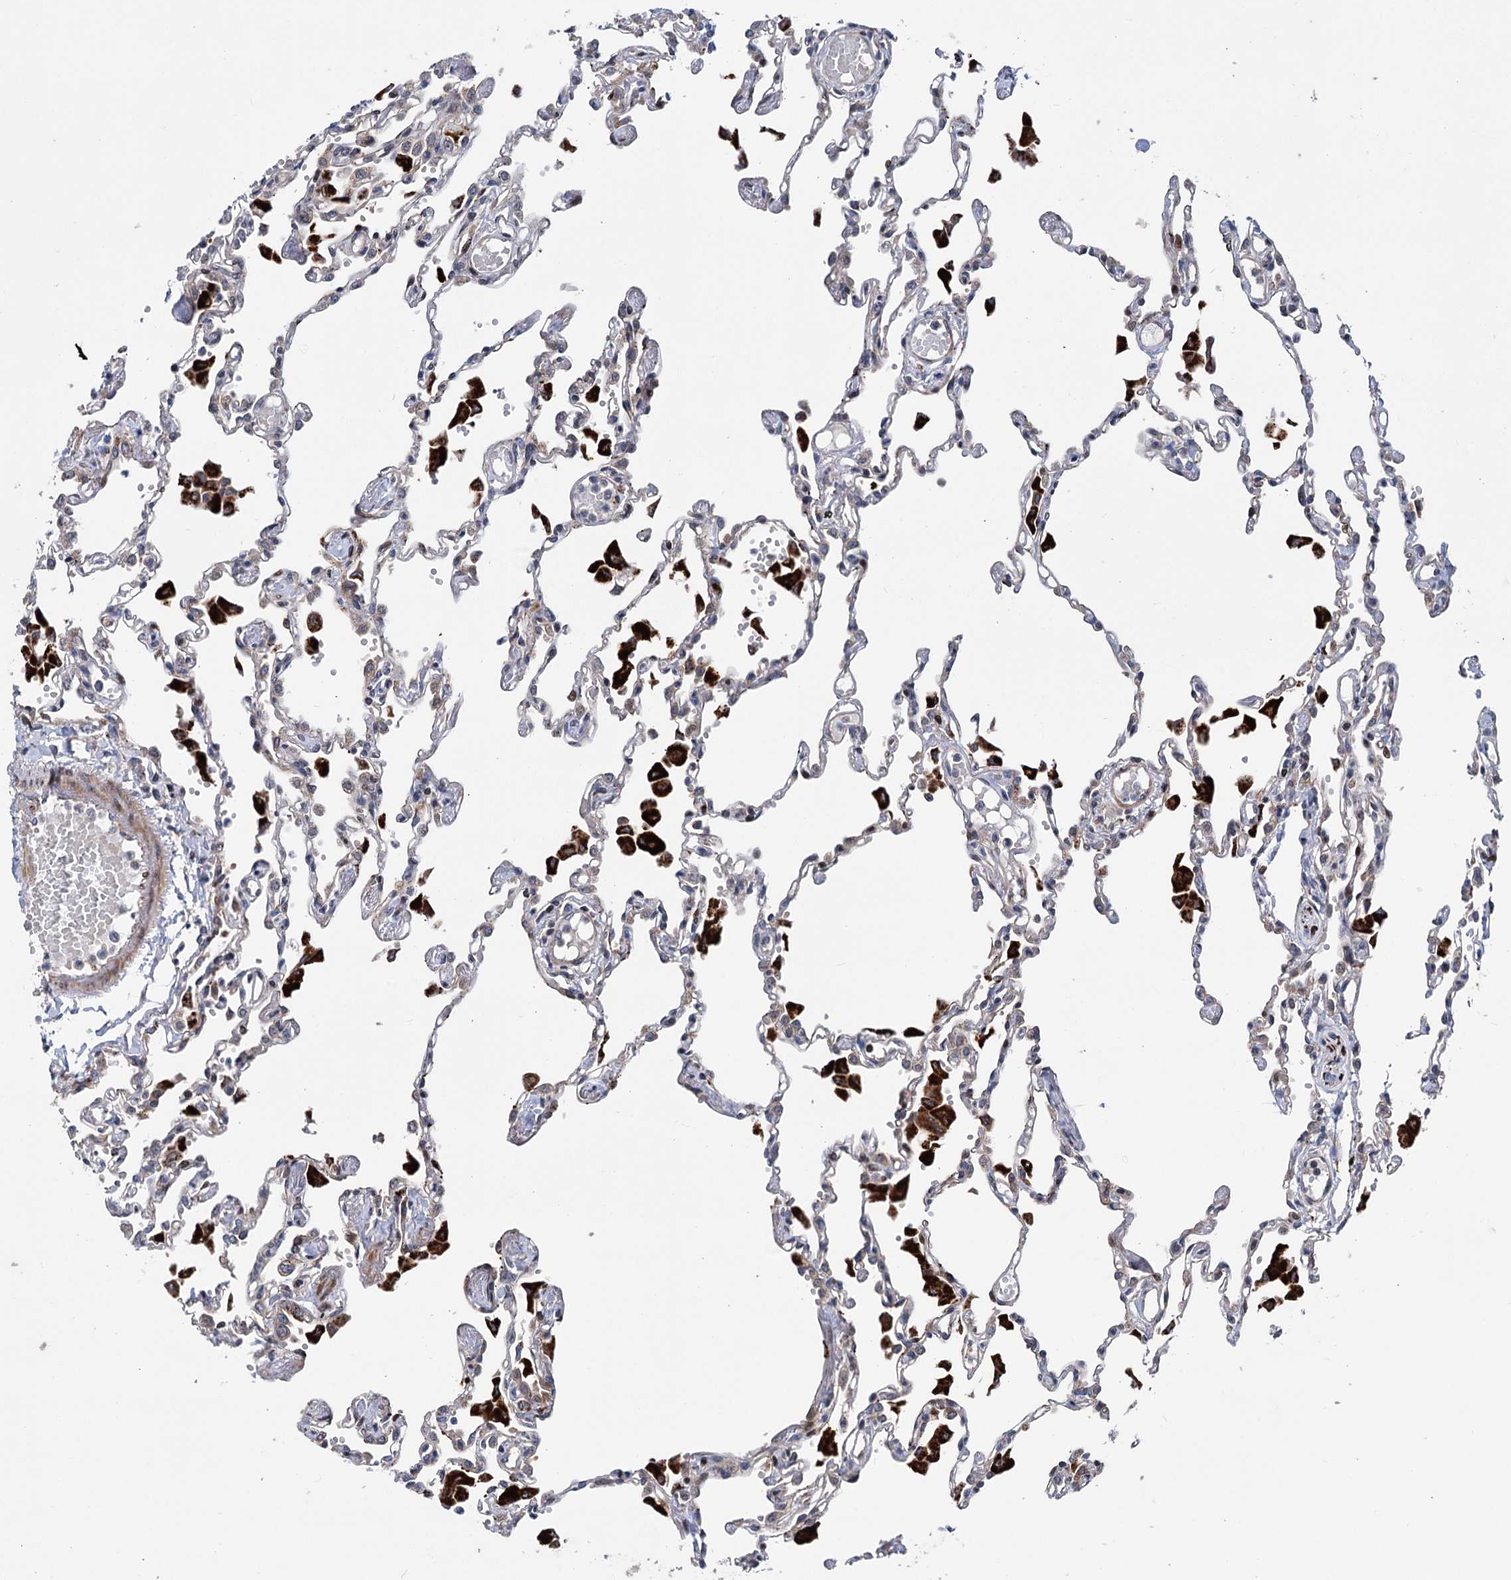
{"staining": {"intensity": "negative", "quantity": "none", "location": "none"}, "tissue": "lung", "cell_type": "Alveolar cells", "image_type": "normal", "snomed": [{"axis": "morphology", "description": "Normal tissue, NOS"}, {"axis": "topography", "description": "Bronchus"}, {"axis": "topography", "description": "Lung"}], "caption": "The histopathology image exhibits no significant staining in alveolar cells of lung.", "gene": "UBR1", "patient": {"sex": "female", "age": 49}}